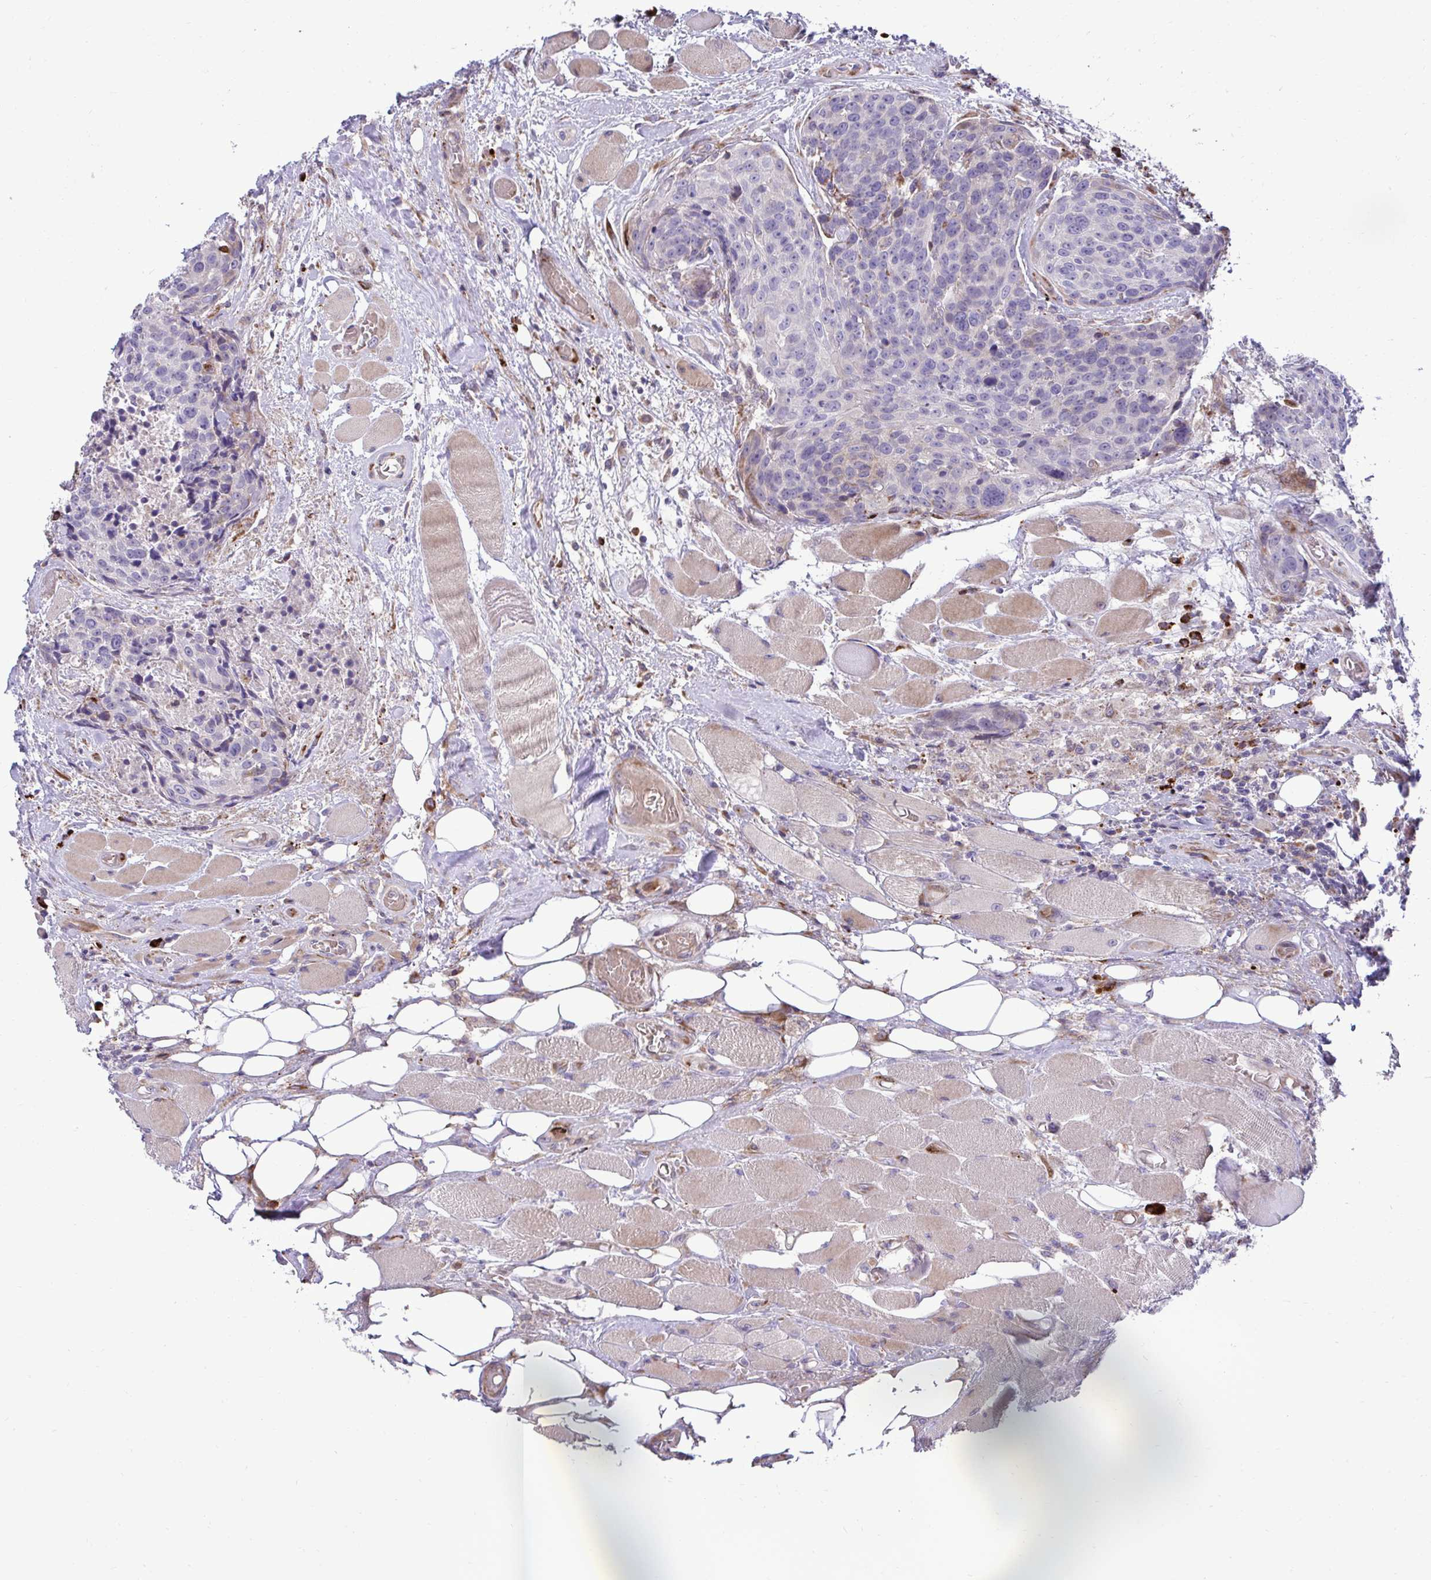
{"staining": {"intensity": "negative", "quantity": "none", "location": "none"}, "tissue": "head and neck cancer", "cell_type": "Tumor cells", "image_type": "cancer", "snomed": [{"axis": "morphology", "description": "Squamous cell carcinoma, NOS"}, {"axis": "topography", "description": "Oral tissue"}, {"axis": "topography", "description": "Head-Neck"}], "caption": "Protein analysis of squamous cell carcinoma (head and neck) reveals no significant staining in tumor cells.", "gene": "LIMS1", "patient": {"sex": "male", "age": 64}}